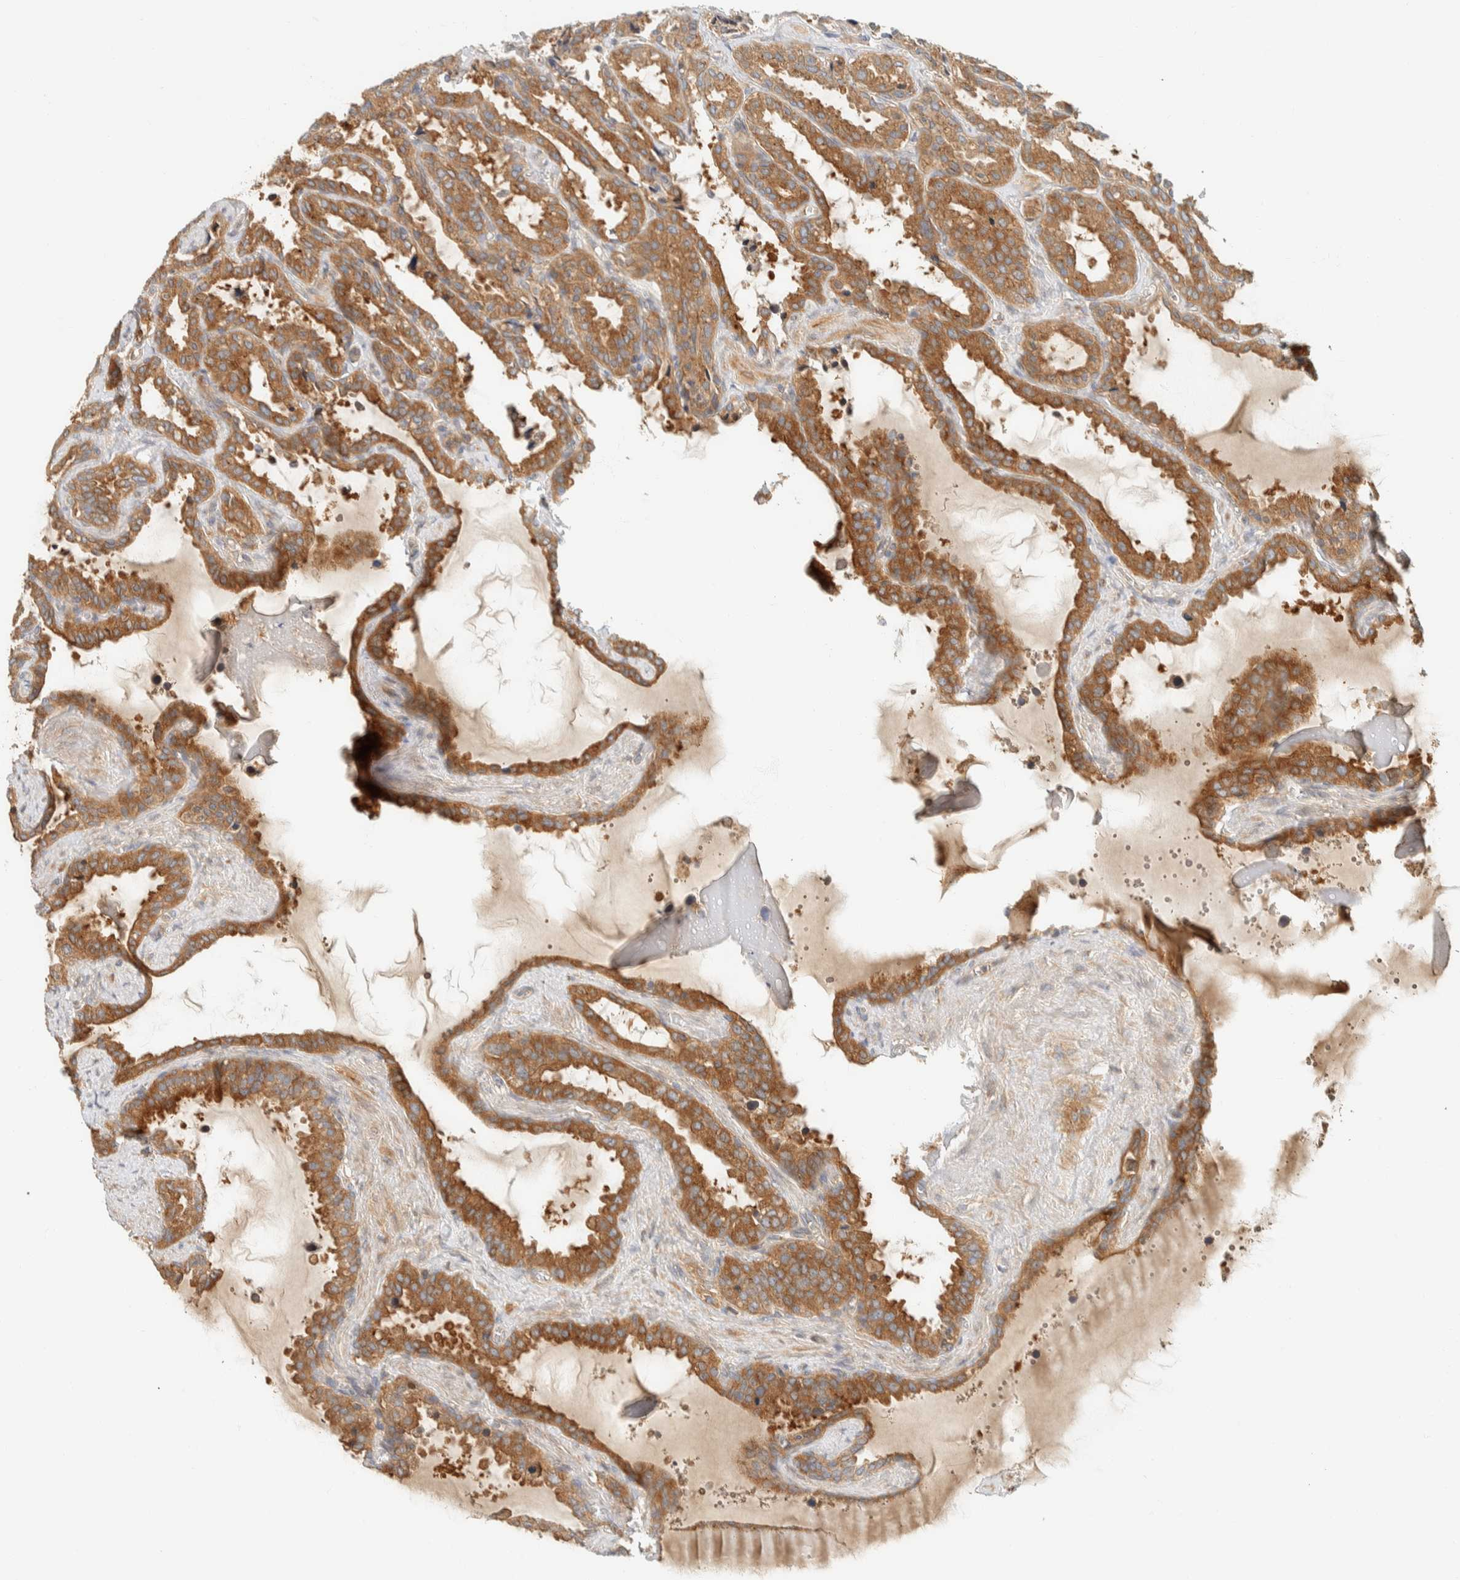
{"staining": {"intensity": "moderate", "quantity": ">75%", "location": "cytoplasmic/membranous"}, "tissue": "seminal vesicle", "cell_type": "Glandular cells", "image_type": "normal", "snomed": [{"axis": "morphology", "description": "Normal tissue, NOS"}, {"axis": "topography", "description": "Seminal veicle"}], "caption": "Protein expression analysis of normal human seminal vesicle reveals moderate cytoplasmic/membranous positivity in about >75% of glandular cells.", "gene": "ARFGEF1", "patient": {"sex": "male", "age": 46}}